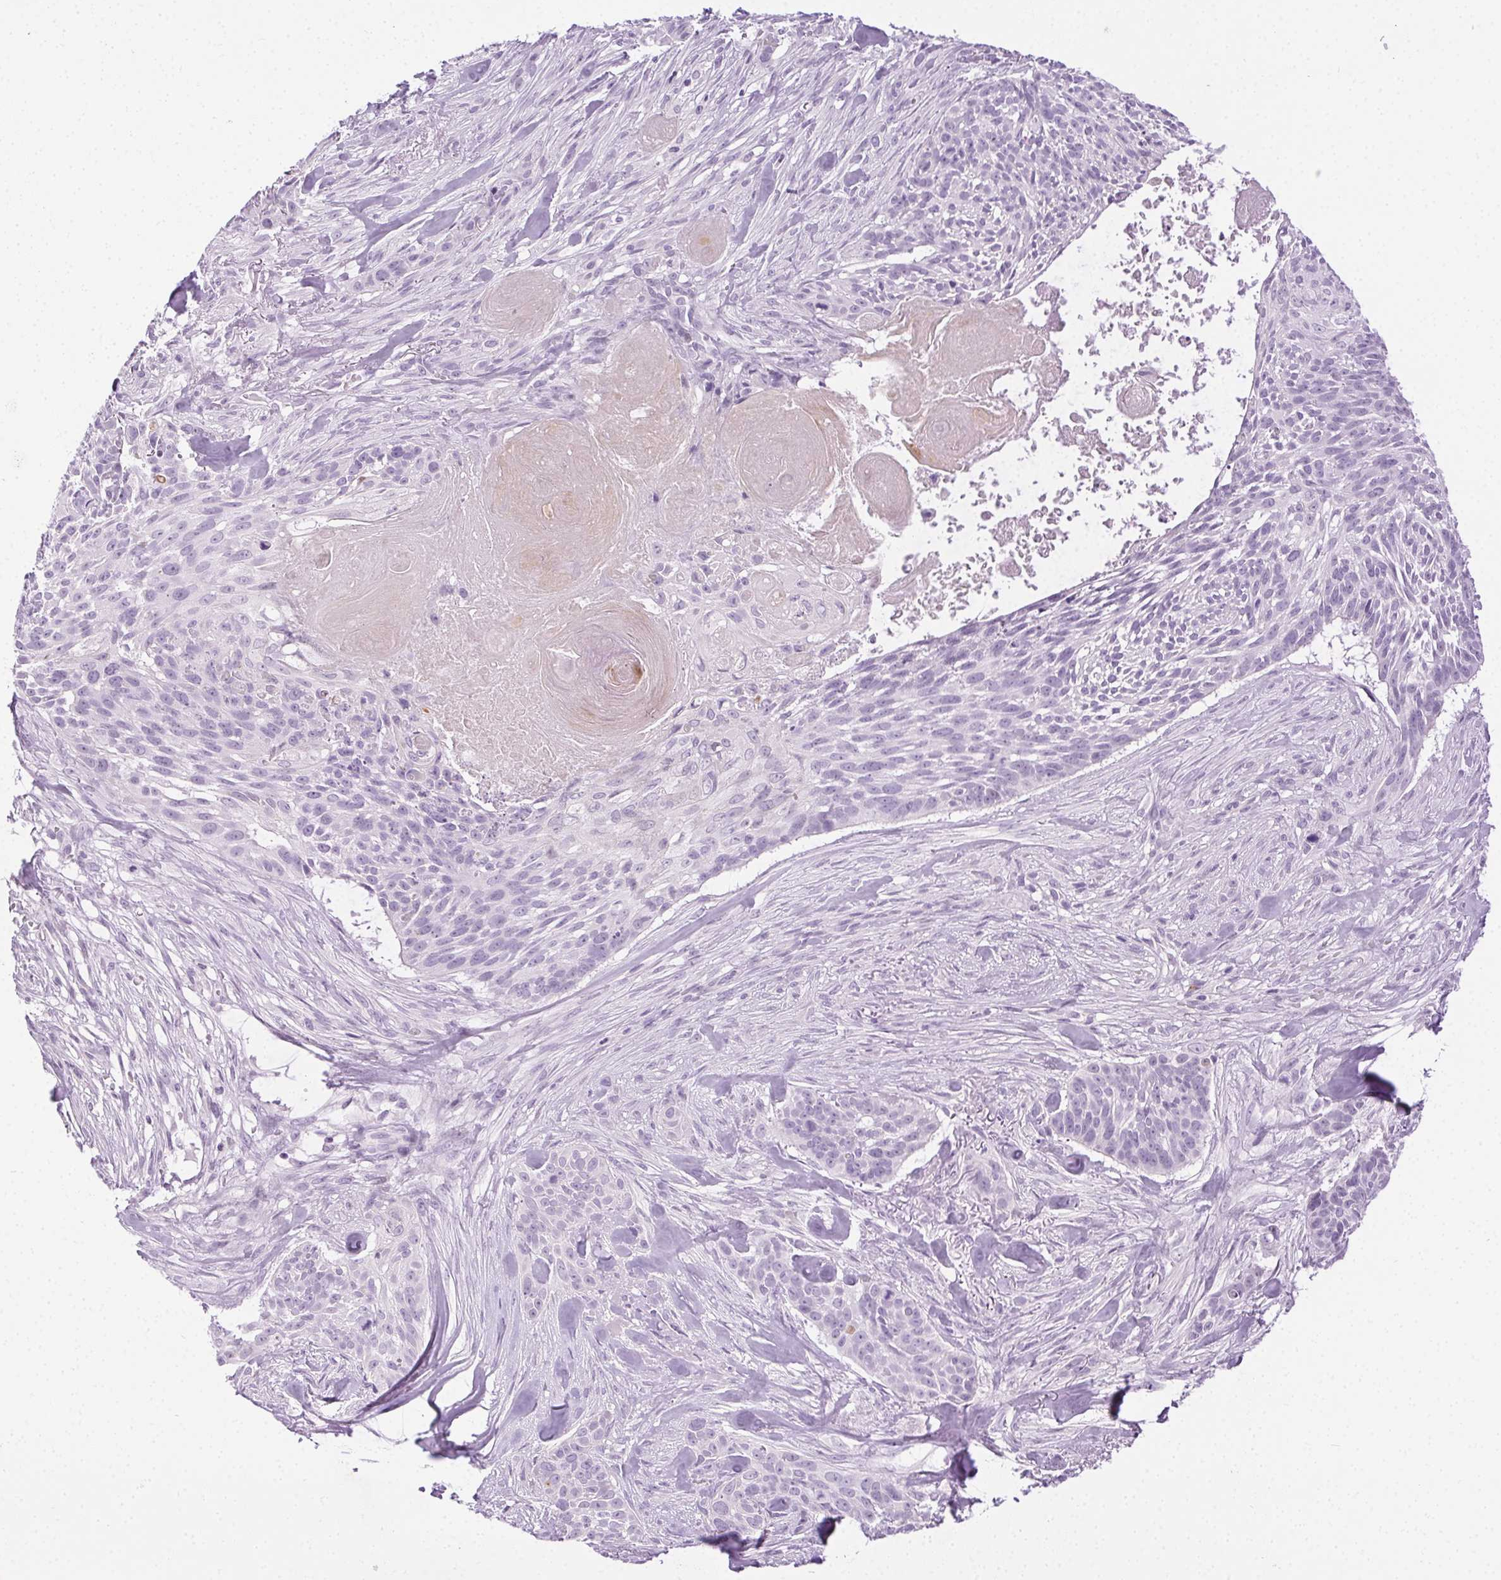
{"staining": {"intensity": "negative", "quantity": "none", "location": "none"}, "tissue": "skin cancer", "cell_type": "Tumor cells", "image_type": "cancer", "snomed": [{"axis": "morphology", "description": "Basal cell carcinoma"}, {"axis": "topography", "description": "Skin"}], "caption": "IHC of human basal cell carcinoma (skin) shows no staining in tumor cells.", "gene": "C20orf85", "patient": {"sex": "male", "age": 87}}